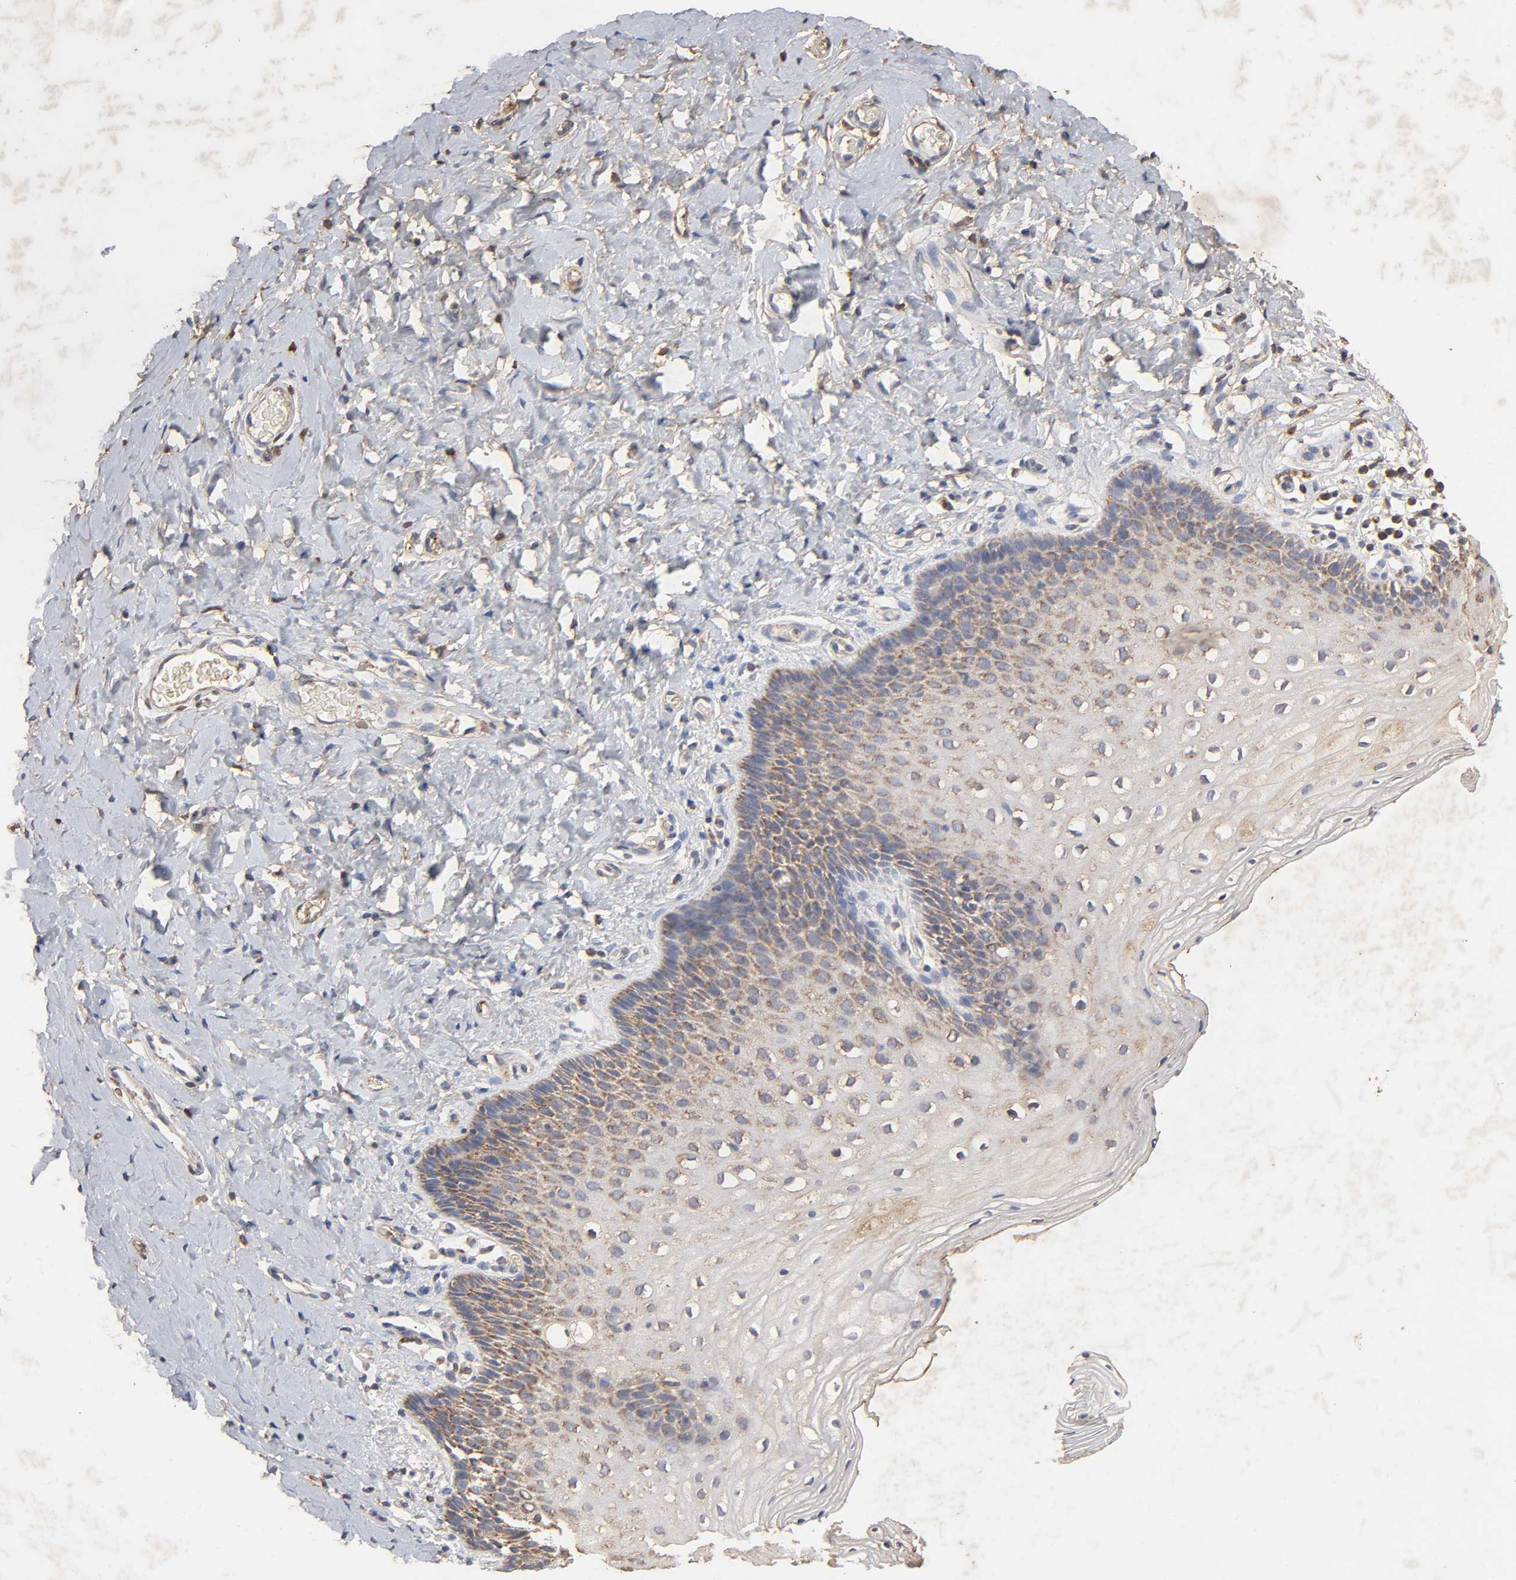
{"staining": {"intensity": "strong", "quantity": "25%-75%", "location": "cytoplasmic/membranous"}, "tissue": "vagina", "cell_type": "Squamous epithelial cells", "image_type": "normal", "snomed": [{"axis": "morphology", "description": "Normal tissue, NOS"}, {"axis": "topography", "description": "Vagina"}], "caption": "The photomicrograph demonstrates immunohistochemical staining of benign vagina. There is strong cytoplasmic/membranous expression is seen in about 25%-75% of squamous epithelial cells.", "gene": "CYCS", "patient": {"sex": "female", "age": 55}}